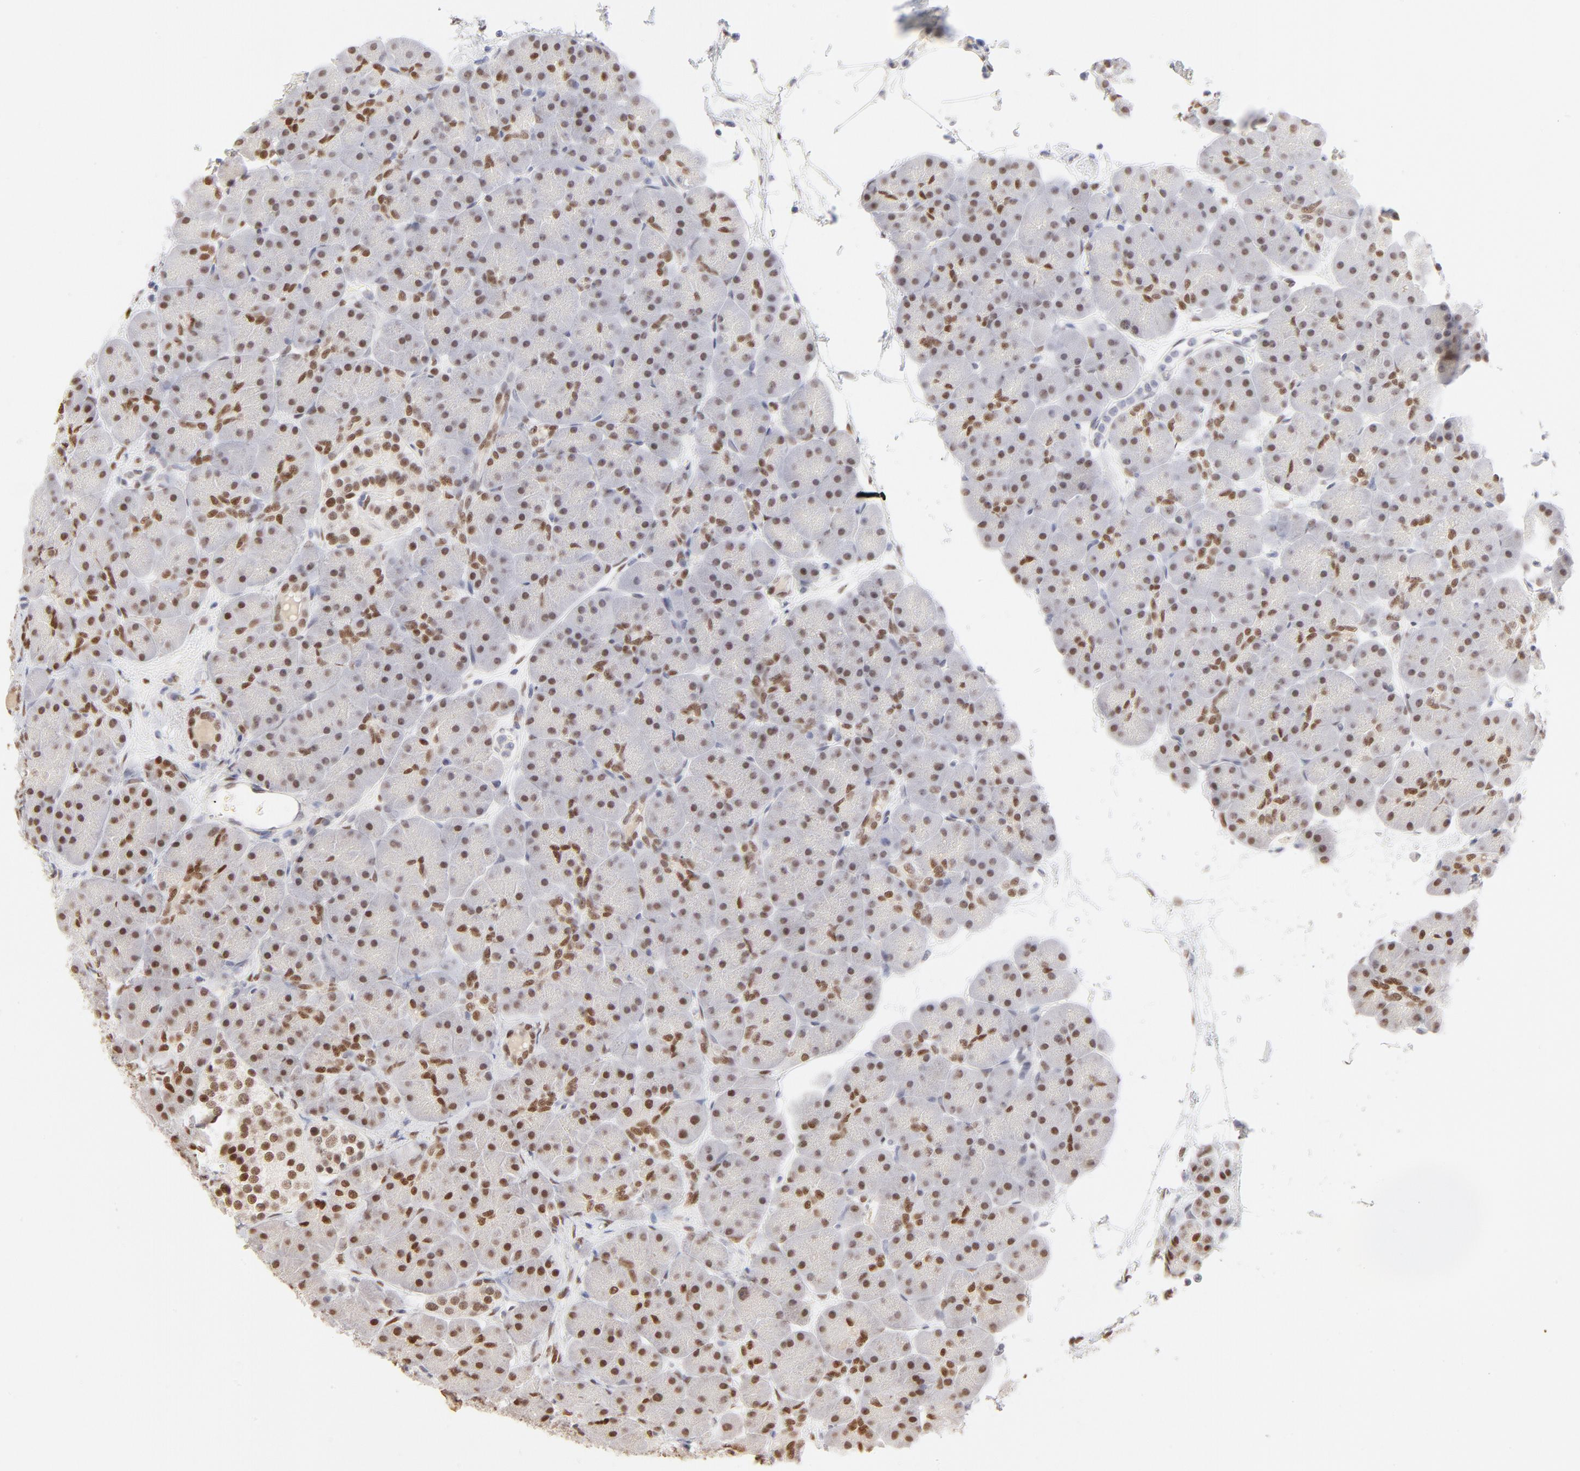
{"staining": {"intensity": "moderate", "quantity": ">75%", "location": "nuclear"}, "tissue": "pancreas", "cell_type": "Exocrine glandular cells", "image_type": "normal", "snomed": [{"axis": "morphology", "description": "Normal tissue, NOS"}, {"axis": "topography", "description": "Pancreas"}], "caption": "Protein expression analysis of unremarkable pancreas displays moderate nuclear staining in about >75% of exocrine glandular cells. (DAB (3,3'-diaminobenzidine) IHC, brown staining for protein, blue staining for nuclei).", "gene": "PBX1", "patient": {"sex": "male", "age": 66}}